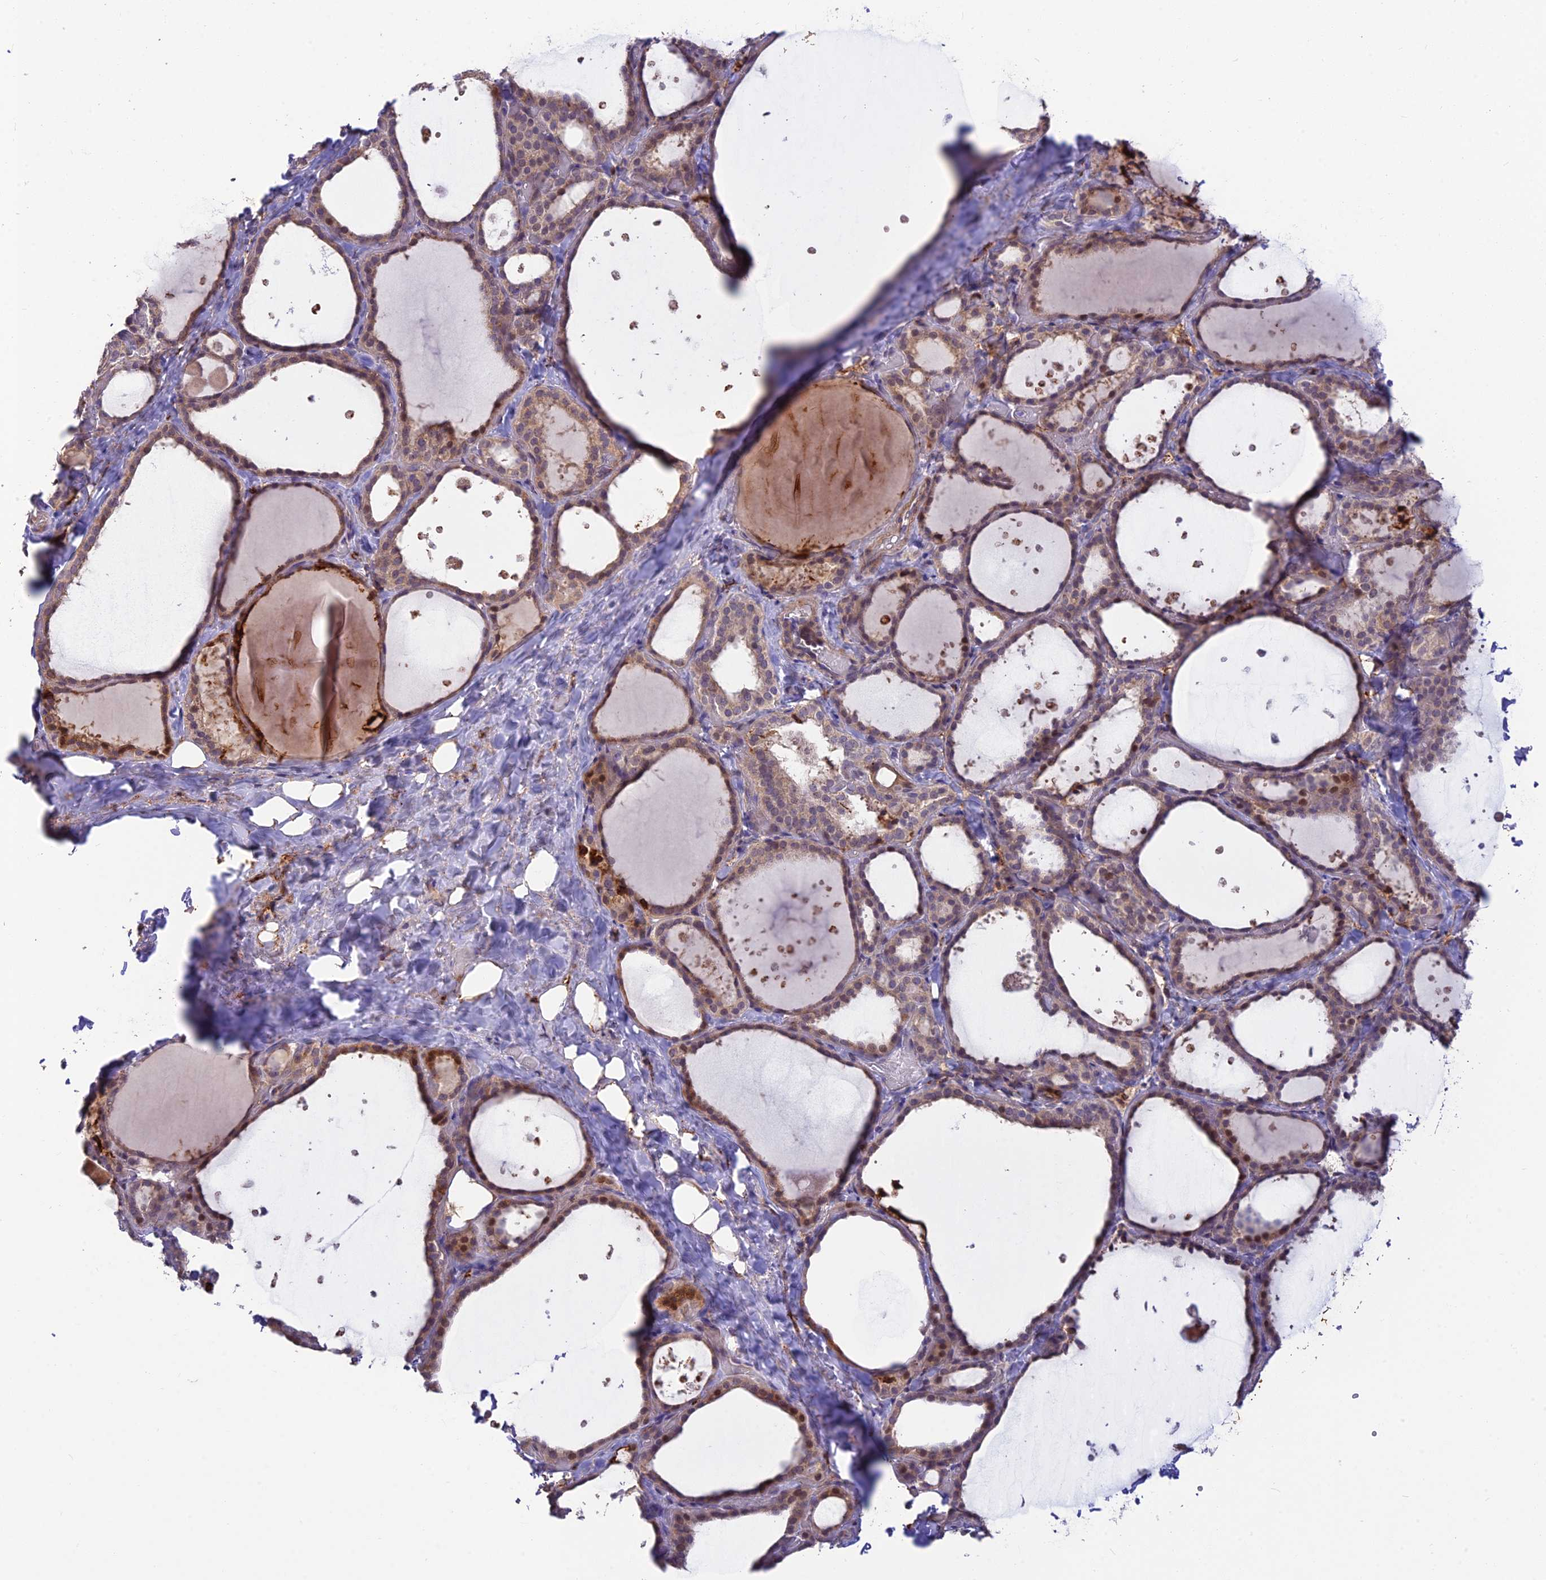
{"staining": {"intensity": "weak", "quantity": ">75%", "location": "cytoplasmic/membranous"}, "tissue": "thyroid gland", "cell_type": "Glandular cells", "image_type": "normal", "snomed": [{"axis": "morphology", "description": "Normal tissue, NOS"}, {"axis": "topography", "description": "Thyroid gland"}], "caption": "Glandular cells reveal weak cytoplasmic/membranous staining in about >75% of cells in normal thyroid gland.", "gene": "ASPDH", "patient": {"sex": "female", "age": 44}}